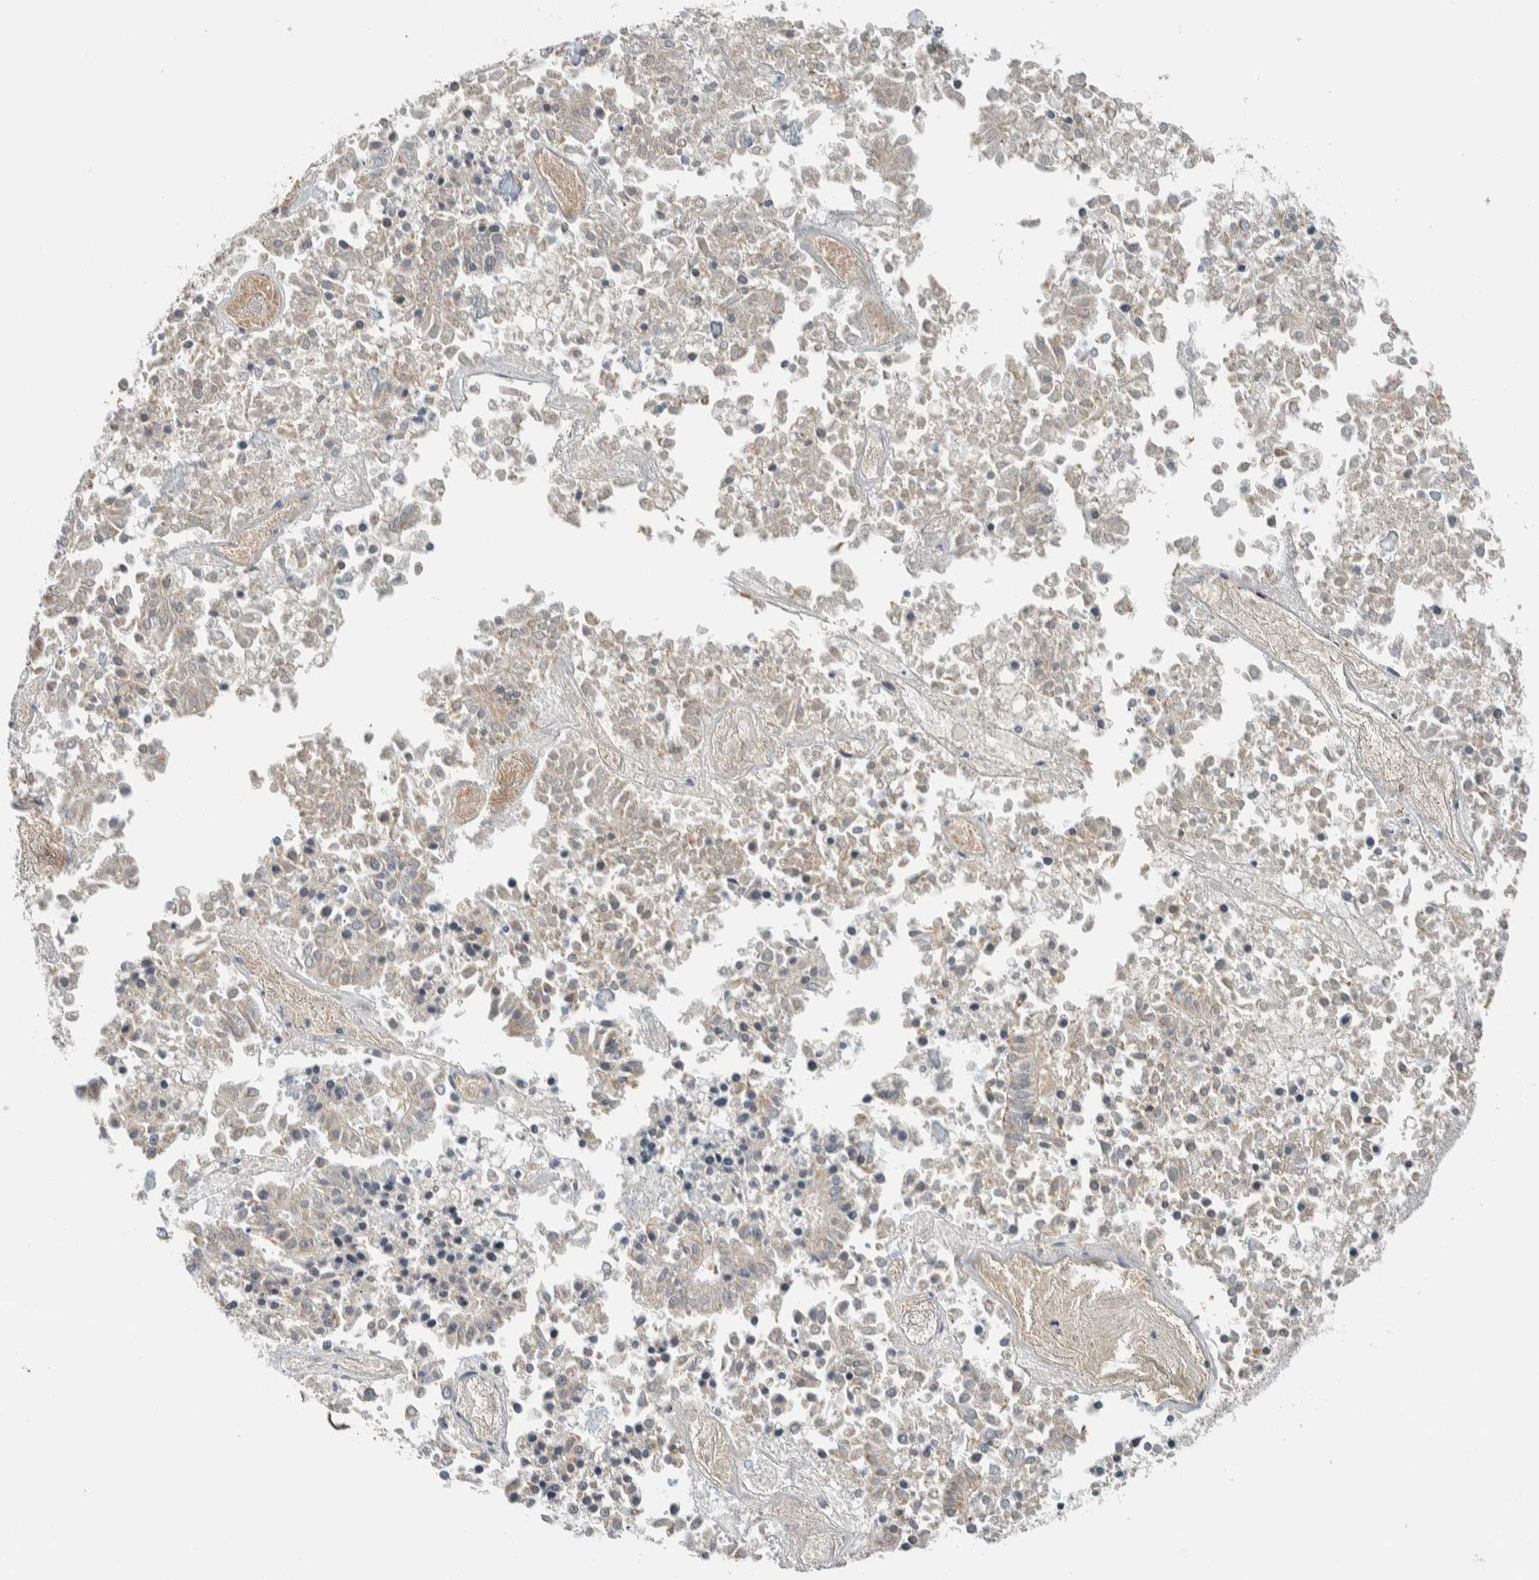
{"staining": {"intensity": "negative", "quantity": "none", "location": "none"}, "tissue": "pancreatic cancer", "cell_type": "Tumor cells", "image_type": "cancer", "snomed": [{"axis": "morphology", "description": "Adenocarcinoma, NOS"}, {"axis": "topography", "description": "Pancreas"}], "caption": "IHC photomicrograph of neoplastic tissue: pancreatic cancer (adenocarcinoma) stained with DAB demonstrates no significant protein staining in tumor cells.", "gene": "SLFN12L", "patient": {"sex": "male", "age": 50}}